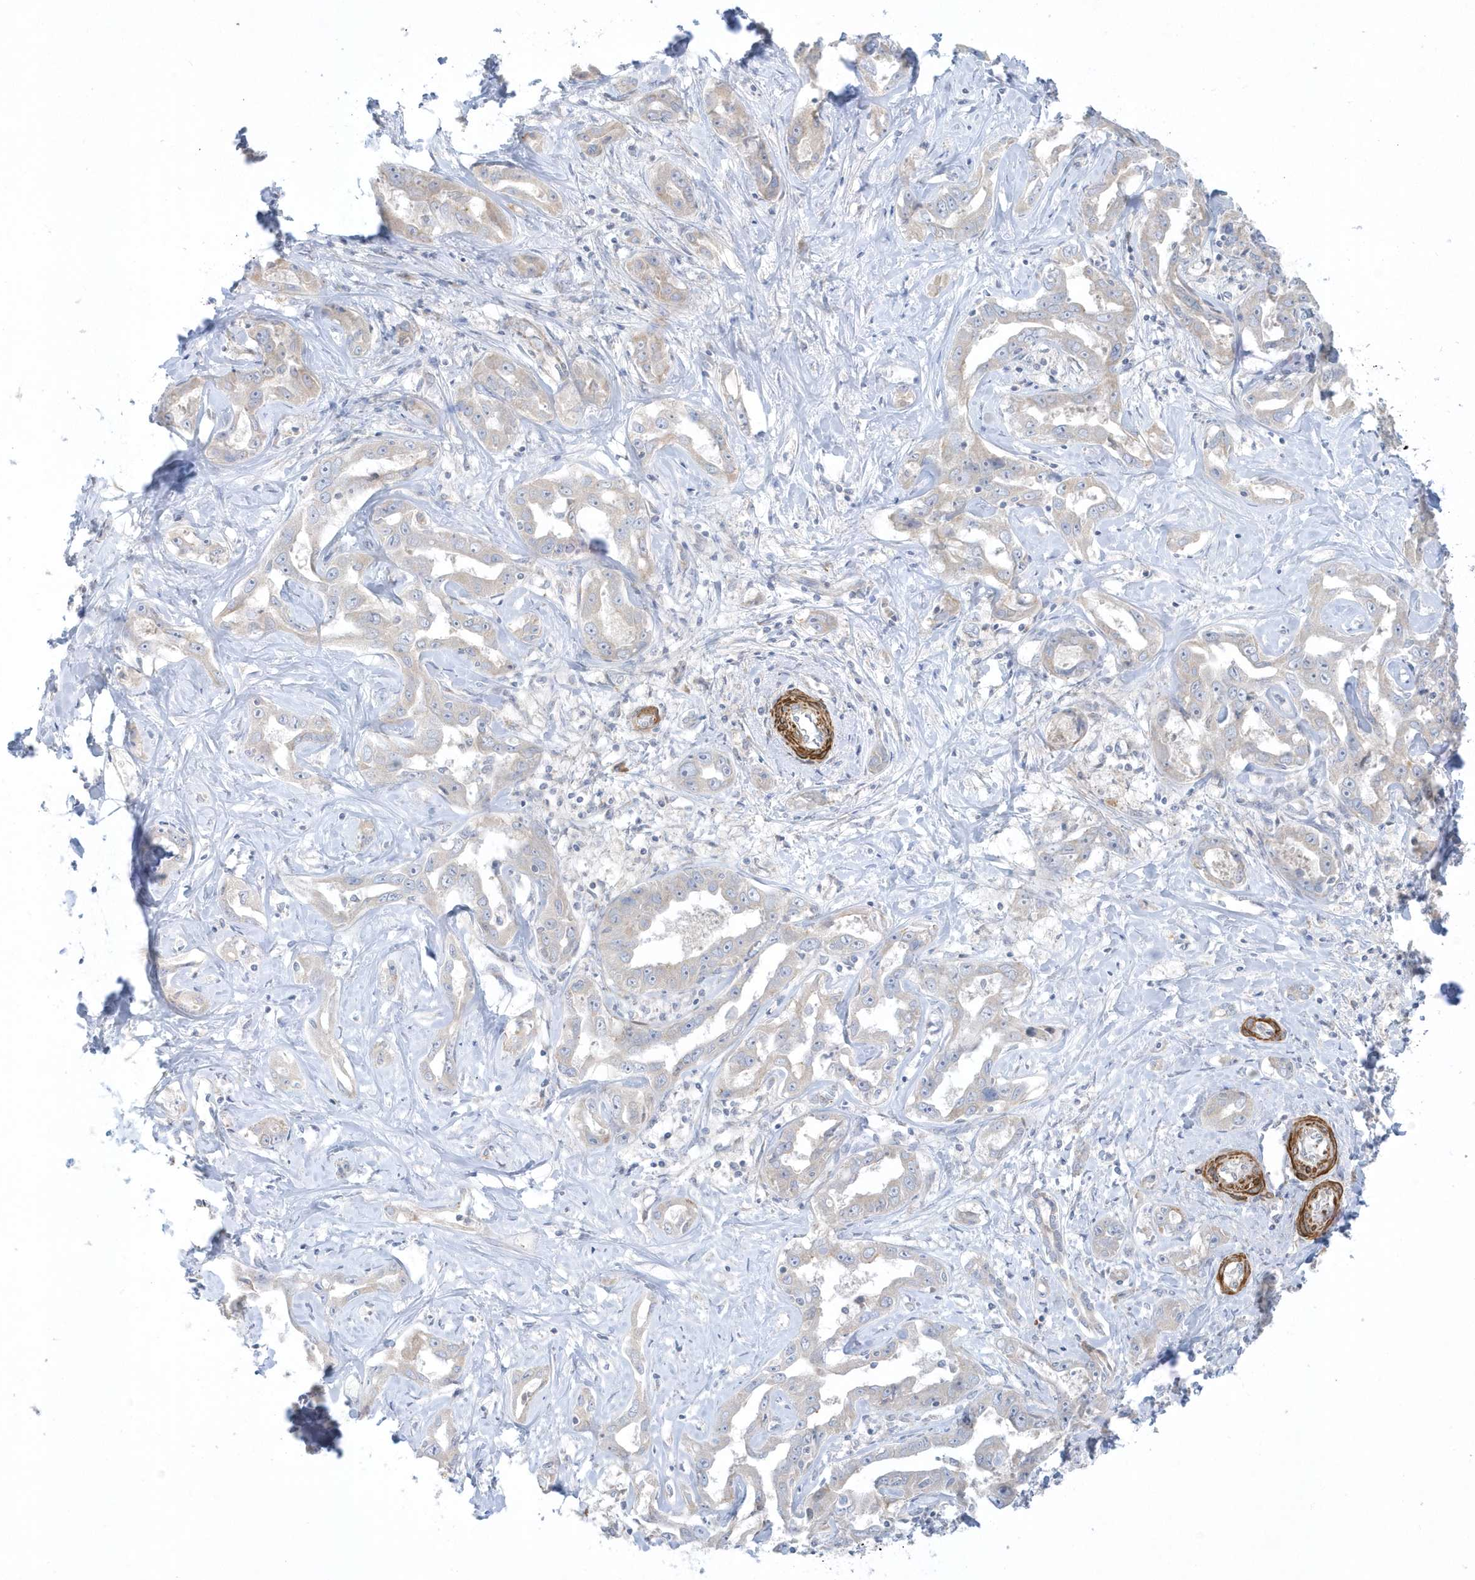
{"staining": {"intensity": "negative", "quantity": "none", "location": "none"}, "tissue": "liver cancer", "cell_type": "Tumor cells", "image_type": "cancer", "snomed": [{"axis": "morphology", "description": "Cholangiocarcinoma"}, {"axis": "topography", "description": "Liver"}], "caption": "An immunohistochemistry histopathology image of cholangiocarcinoma (liver) is shown. There is no staining in tumor cells of cholangiocarcinoma (liver). (DAB (3,3'-diaminobenzidine) immunohistochemistry visualized using brightfield microscopy, high magnification).", "gene": "THADA", "patient": {"sex": "male", "age": 59}}